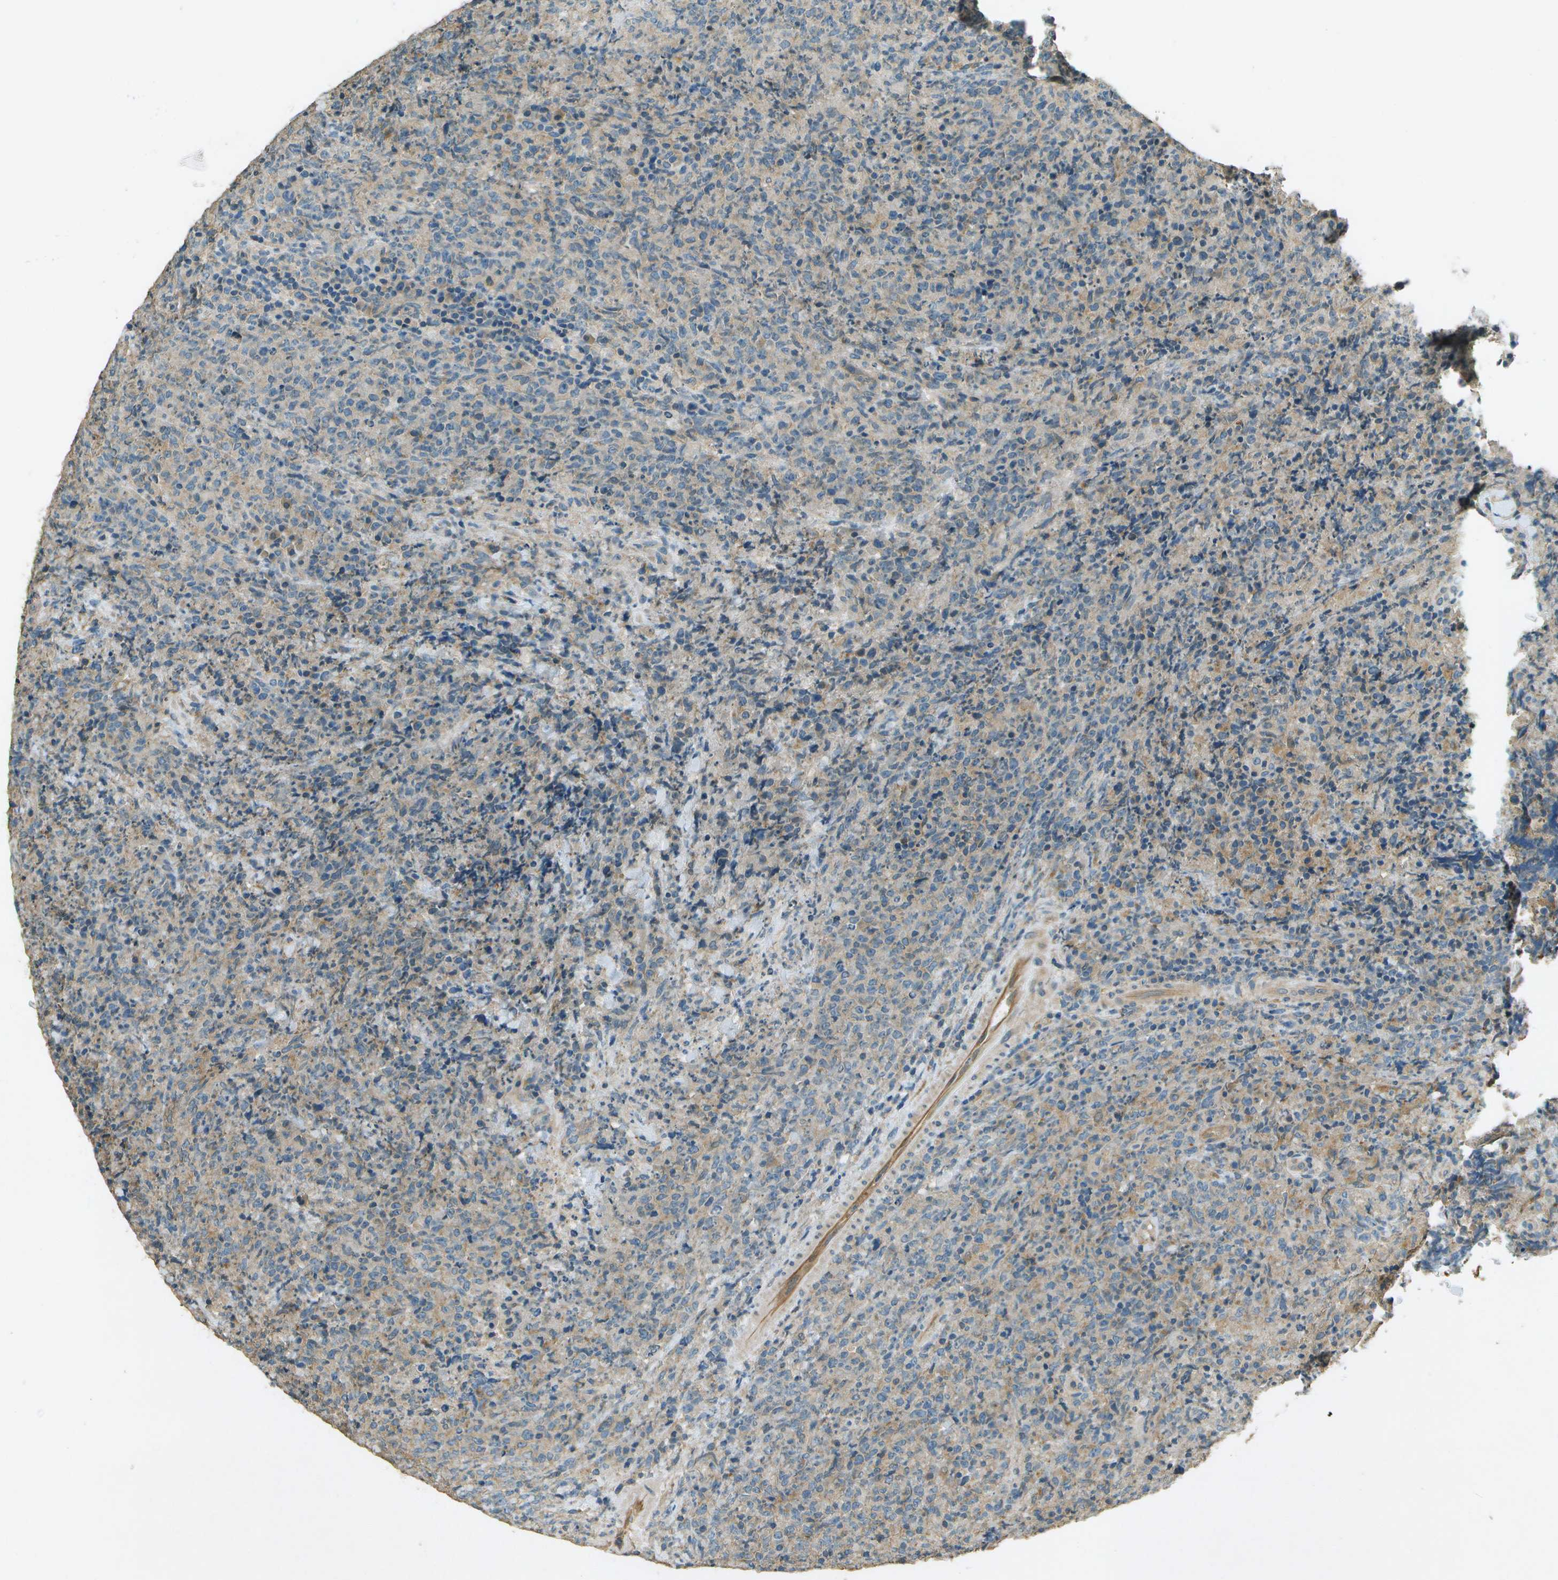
{"staining": {"intensity": "weak", "quantity": "<25%", "location": "cytoplasmic/membranous"}, "tissue": "lymphoma", "cell_type": "Tumor cells", "image_type": "cancer", "snomed": [{"axis": "morphology", "description": "Malignant lymphoma, non-Hodgkin's type, High grade"}, {"axis": "topography", "description": "Tonsil"}], "caption": "A high-resolution histopathology image shows IHC staining of high-grade malignant lymphoma, non-Hodgkin's type, which displays no significant positivity in tumor cells.", "gene": "NUDT4", "patient": {"sex": "female", "age": 36}}